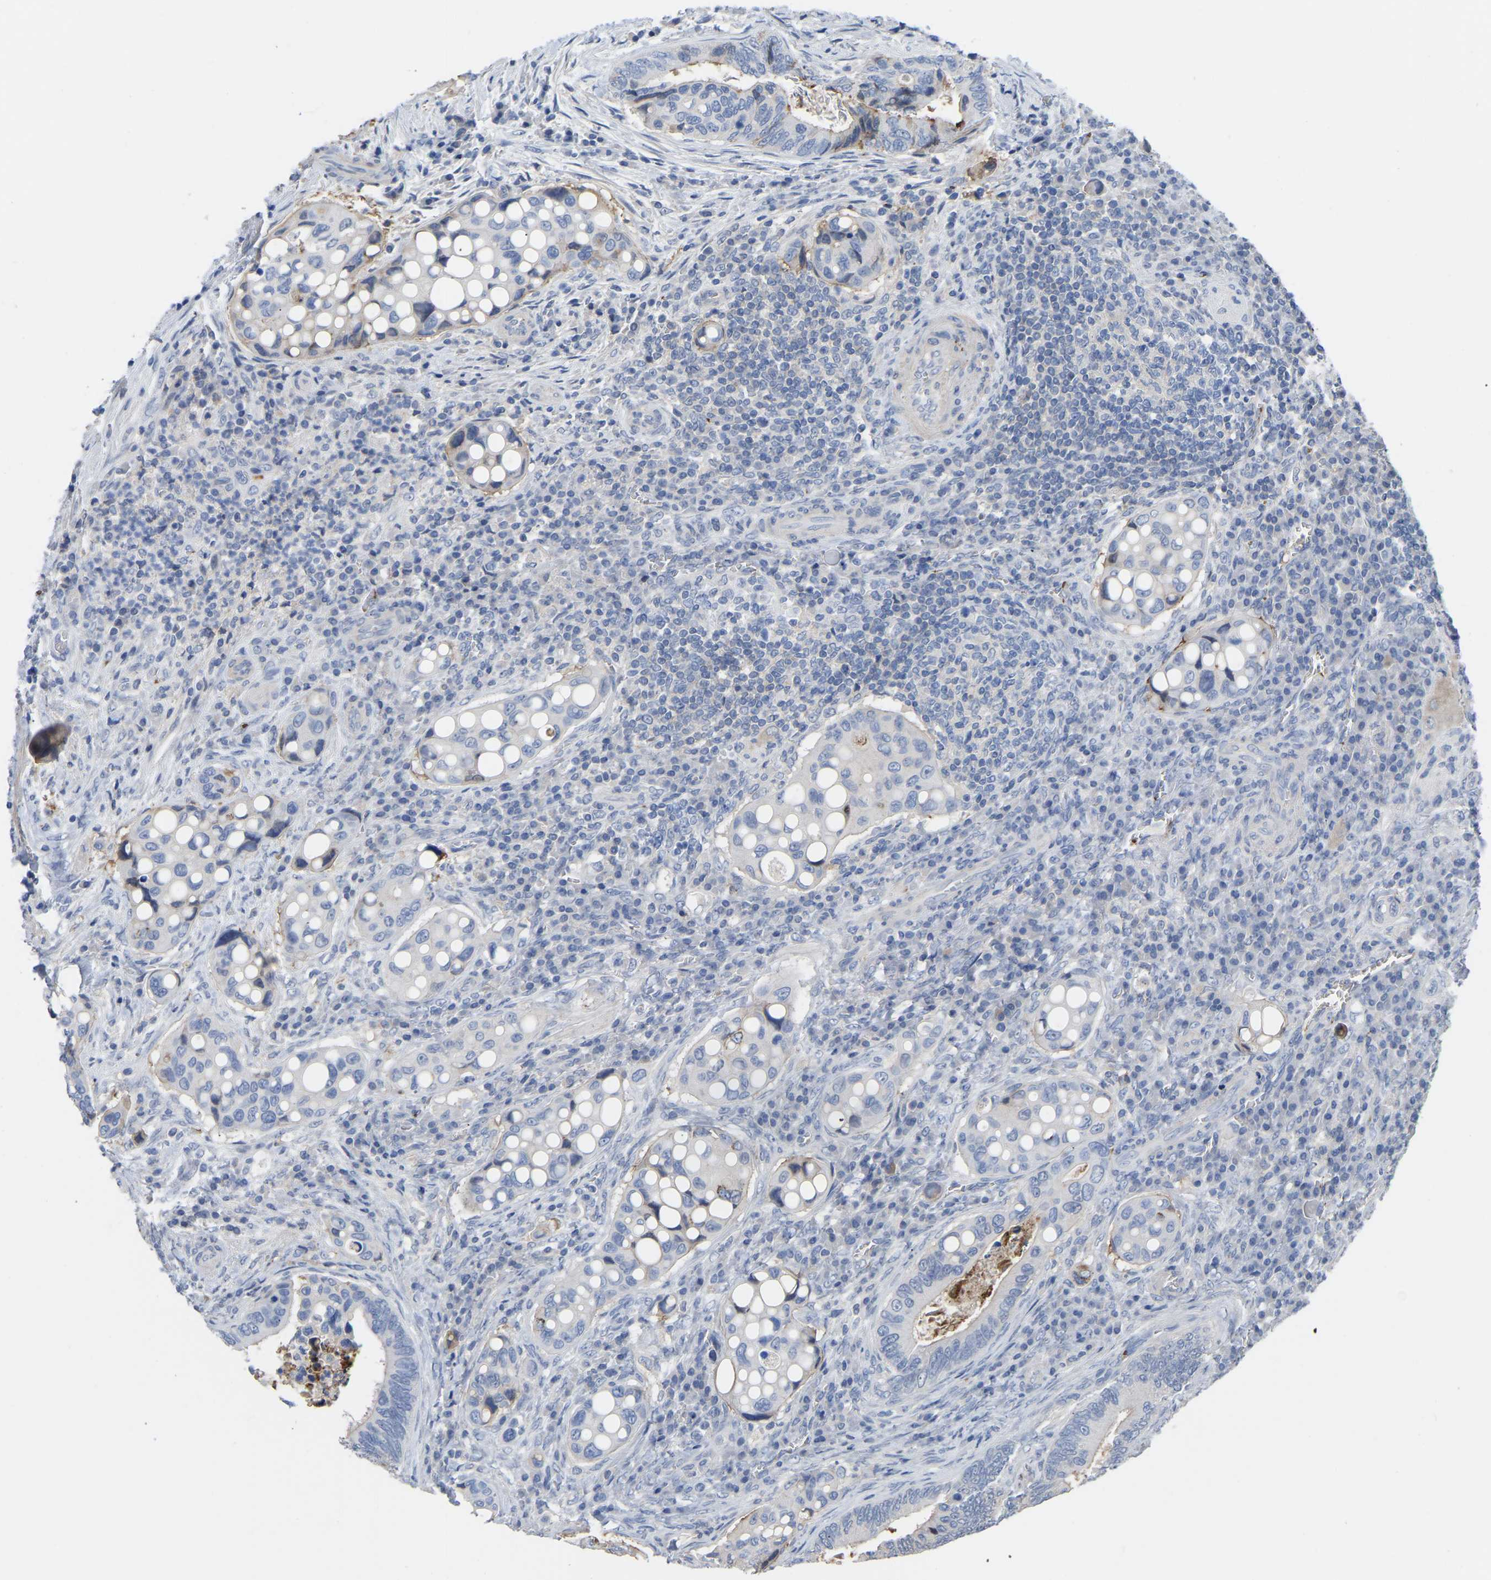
{"staining": {"intensity": "negative", "quantity": "none", "location": "none"}, "tissue": "colorectal cancer", "cell_type": "Tumor cells", "image_type": "cancer", "snomed": [{"axis": "morphology", "description": "Inflammation, NOS"}, {"axis": "morphology", "description": "Adenocarcinoma, NOS"}, {"axis": "topography", "description": "Colon"}], "caption": "Tumor cells show no significant protein staining in colorectal cancer (adenocarcinoma).", "gene": "ZNF449", "patient": {"sex": "male", "age": 72}}